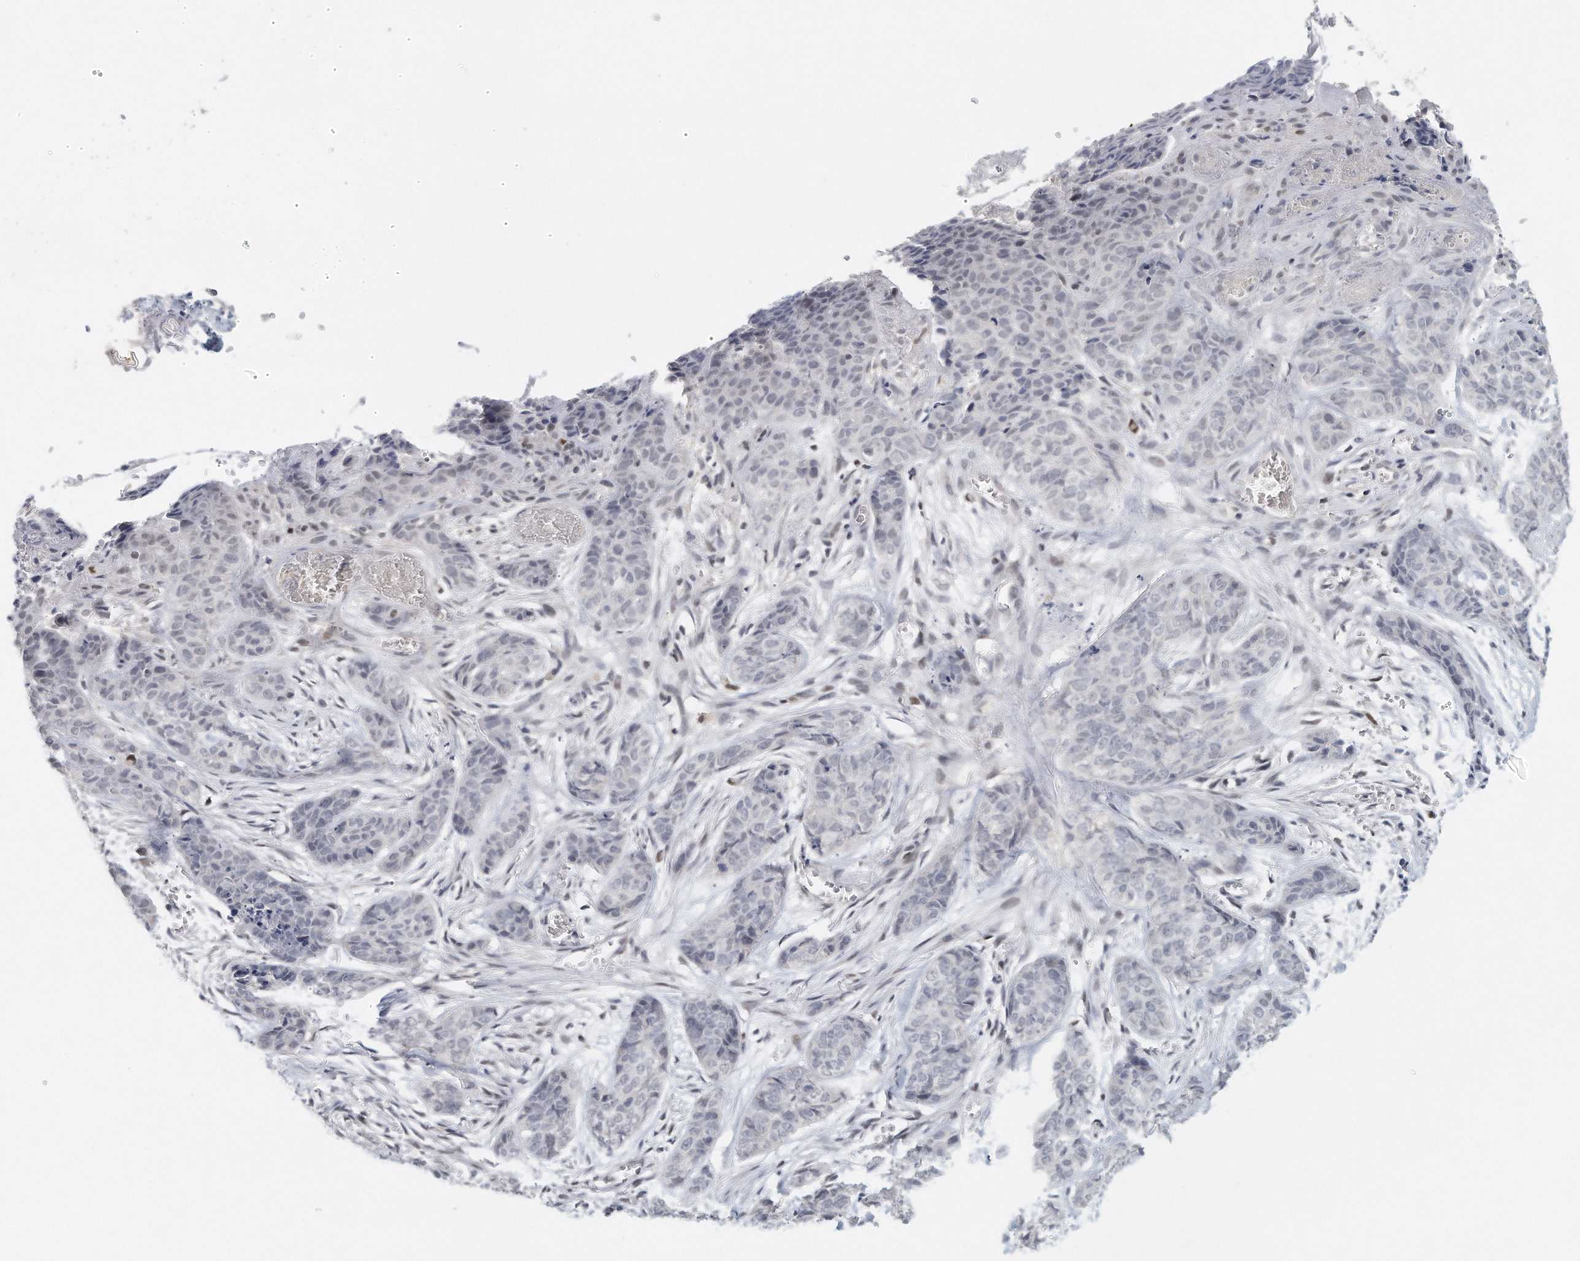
{"staining": {"intensity": "negative", "quantity": "none", "location": "none"}, "tissue": "skin cancer", "cell_type": "Tumor cells", "image_type": "cancer", "snomed": [{"axis": "morphology", "description": "Basal cell carcinoma"}, {"axis": "topography", "description": "Skin"}], "caption": "A high-resolution photomicrograph shows immunohistochemistry staining of skin cancer (basal cell carcinoma), which exhibits no significant positivity in tumor cells.", "gene": "DDX43", "patient": {"sex": "female", "age": 64}}